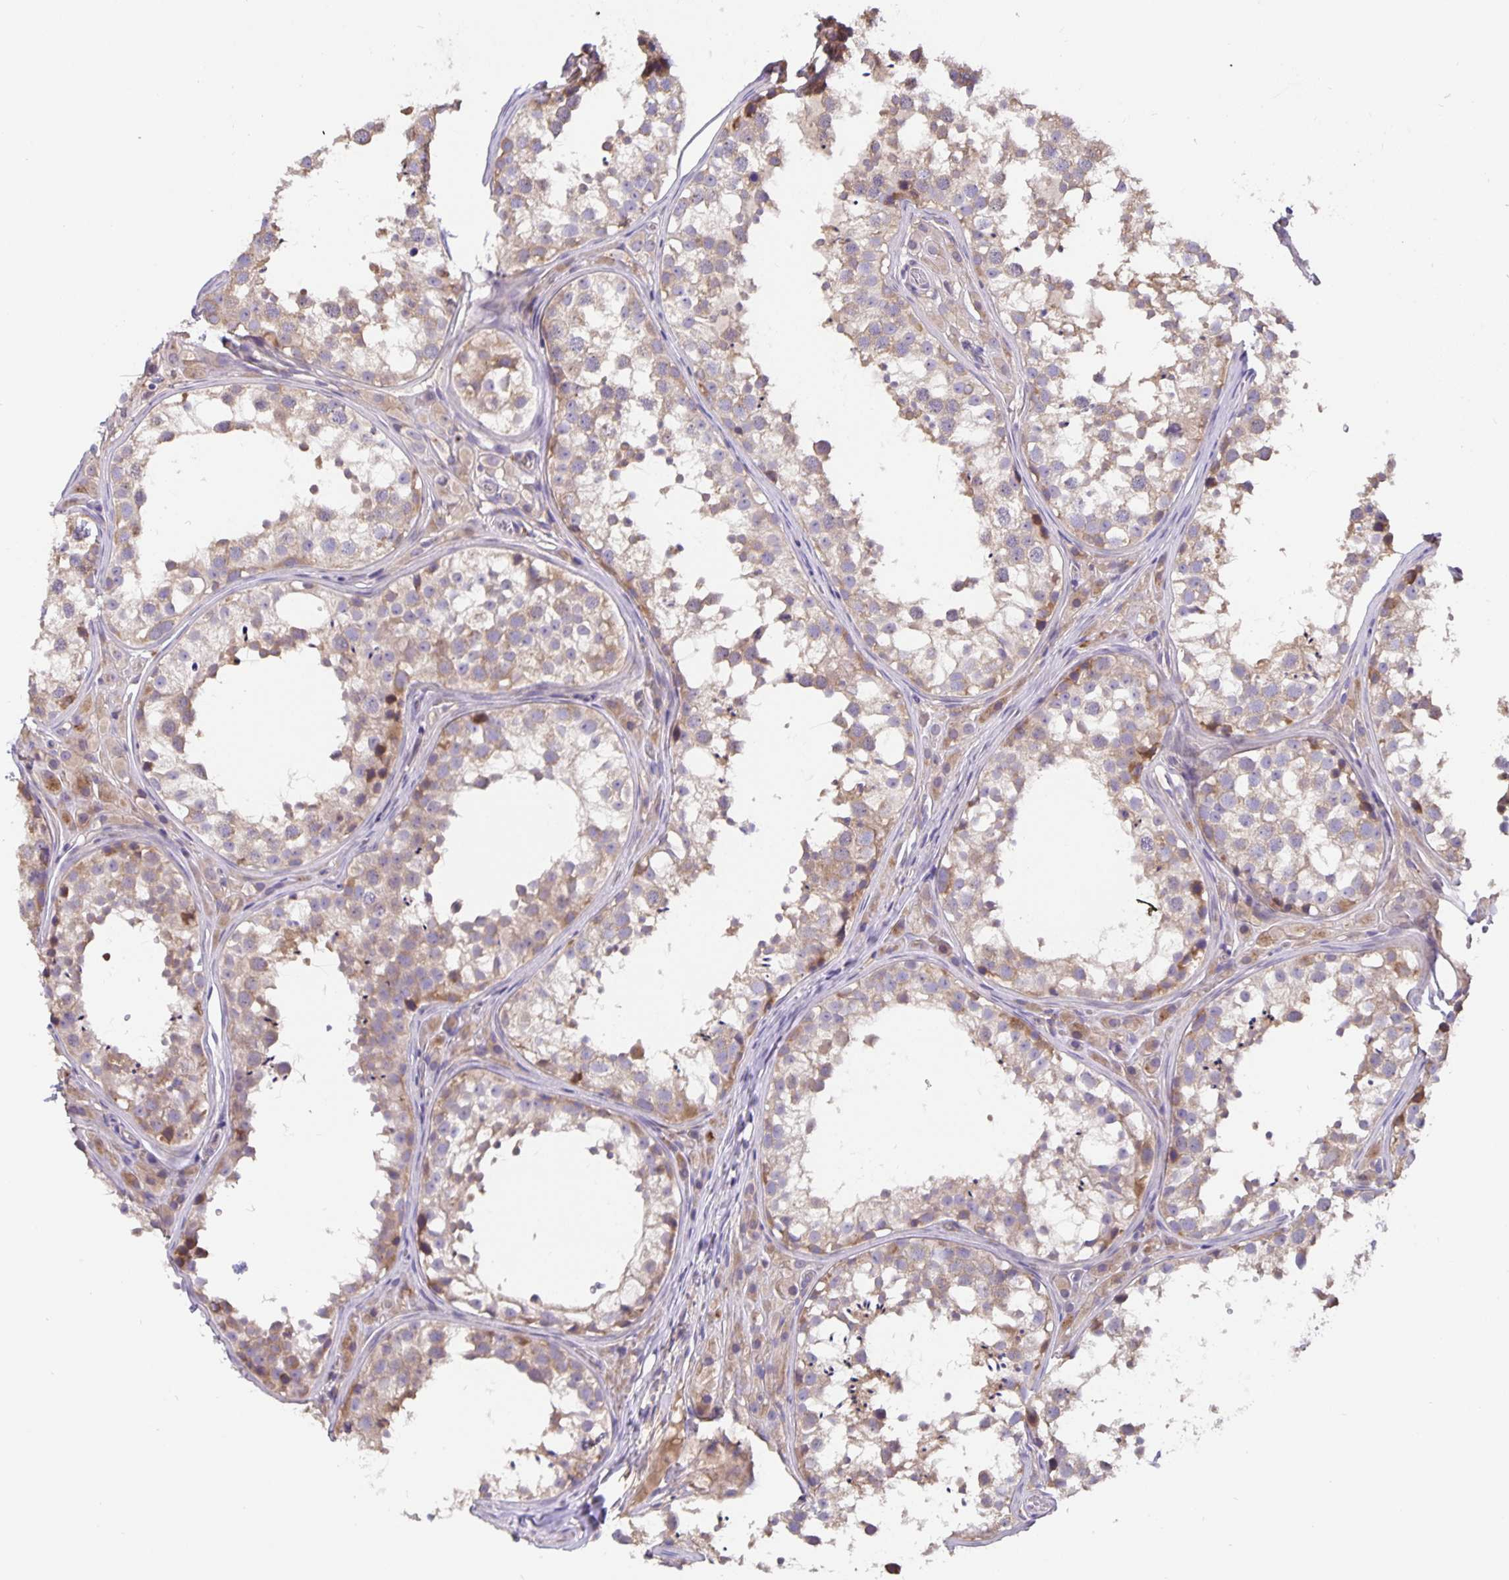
{"staining": {"intensity": "weak", "quantity": "25%-75%", "location": "cytoplasmic/membranous"}, "tissue": "testis", "cell_type": "Cells in seminiferous ducts", "image_type": "normal", "snomed": [{"axis": "morphology", "description": "Normal tissue, NOS"}, {"axis": "topography", "description": "Testis"}], "caption": "A brown stain labels weak cytoplasmic/membranous expression of a protein in cells in seminiferous ducts of normal human testis.", "gene": "EML6", "patient": {"sex": "male", "age": 13}}